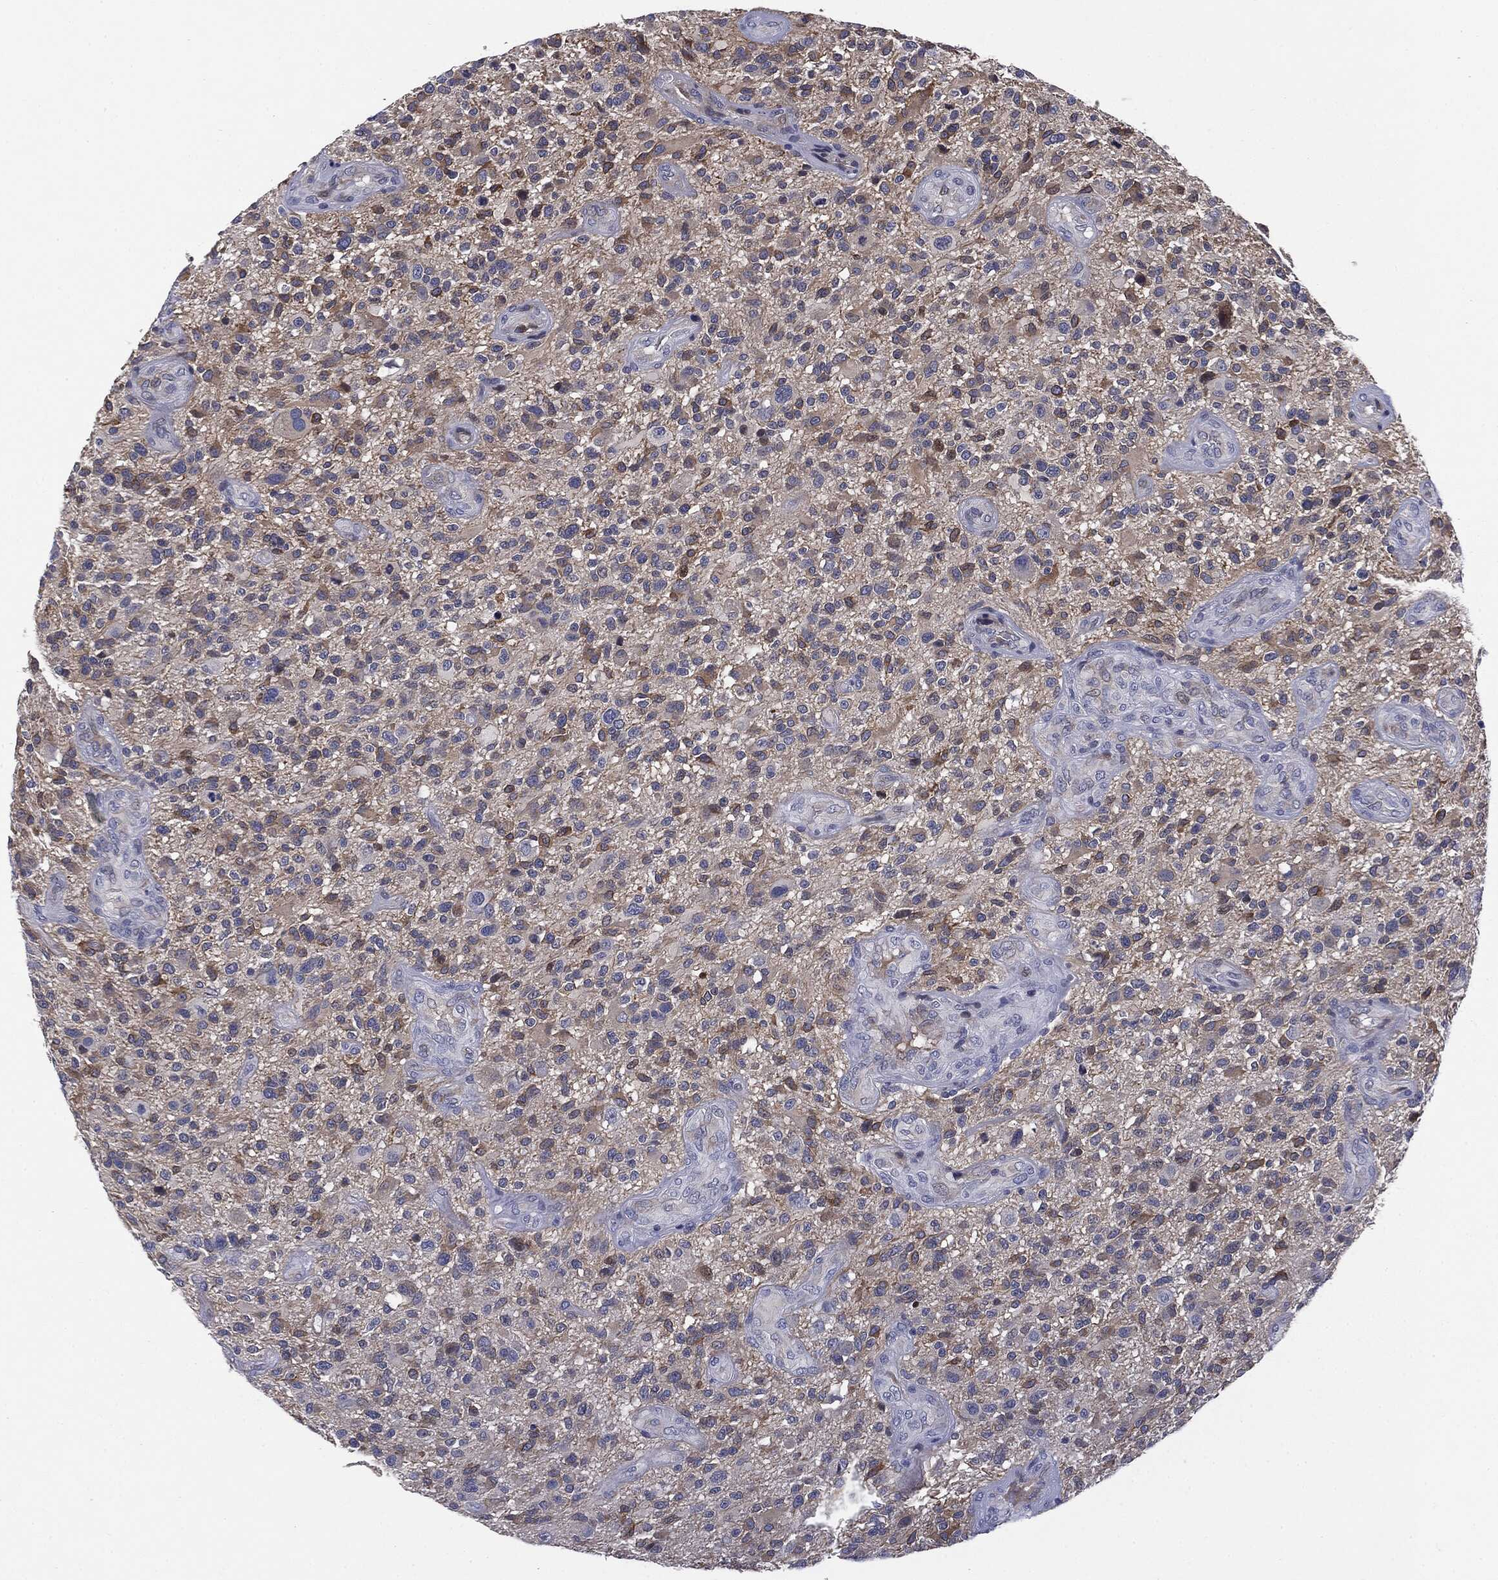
{"staining": {"intensity": "weak", "quantity": "25%-75%", "location": "cytoplasmic/membranous"}, "tissue": "glioma", "cell_type": "Tumor cells", "image_type": "cancer", "snomed": [{"axis": "morphology", "description": "Glioma, malignant, High grade"}, {"axis": "topography", "description": "Brain"}], "caption": "The micrograph displays a brown stain indicating the presence of a protein in the cytoplasmic/membranous of tumor cells in high-grade glioma (malignant).", "gene": "KRT5", "patient": {"sex": "male", "age": 47}}